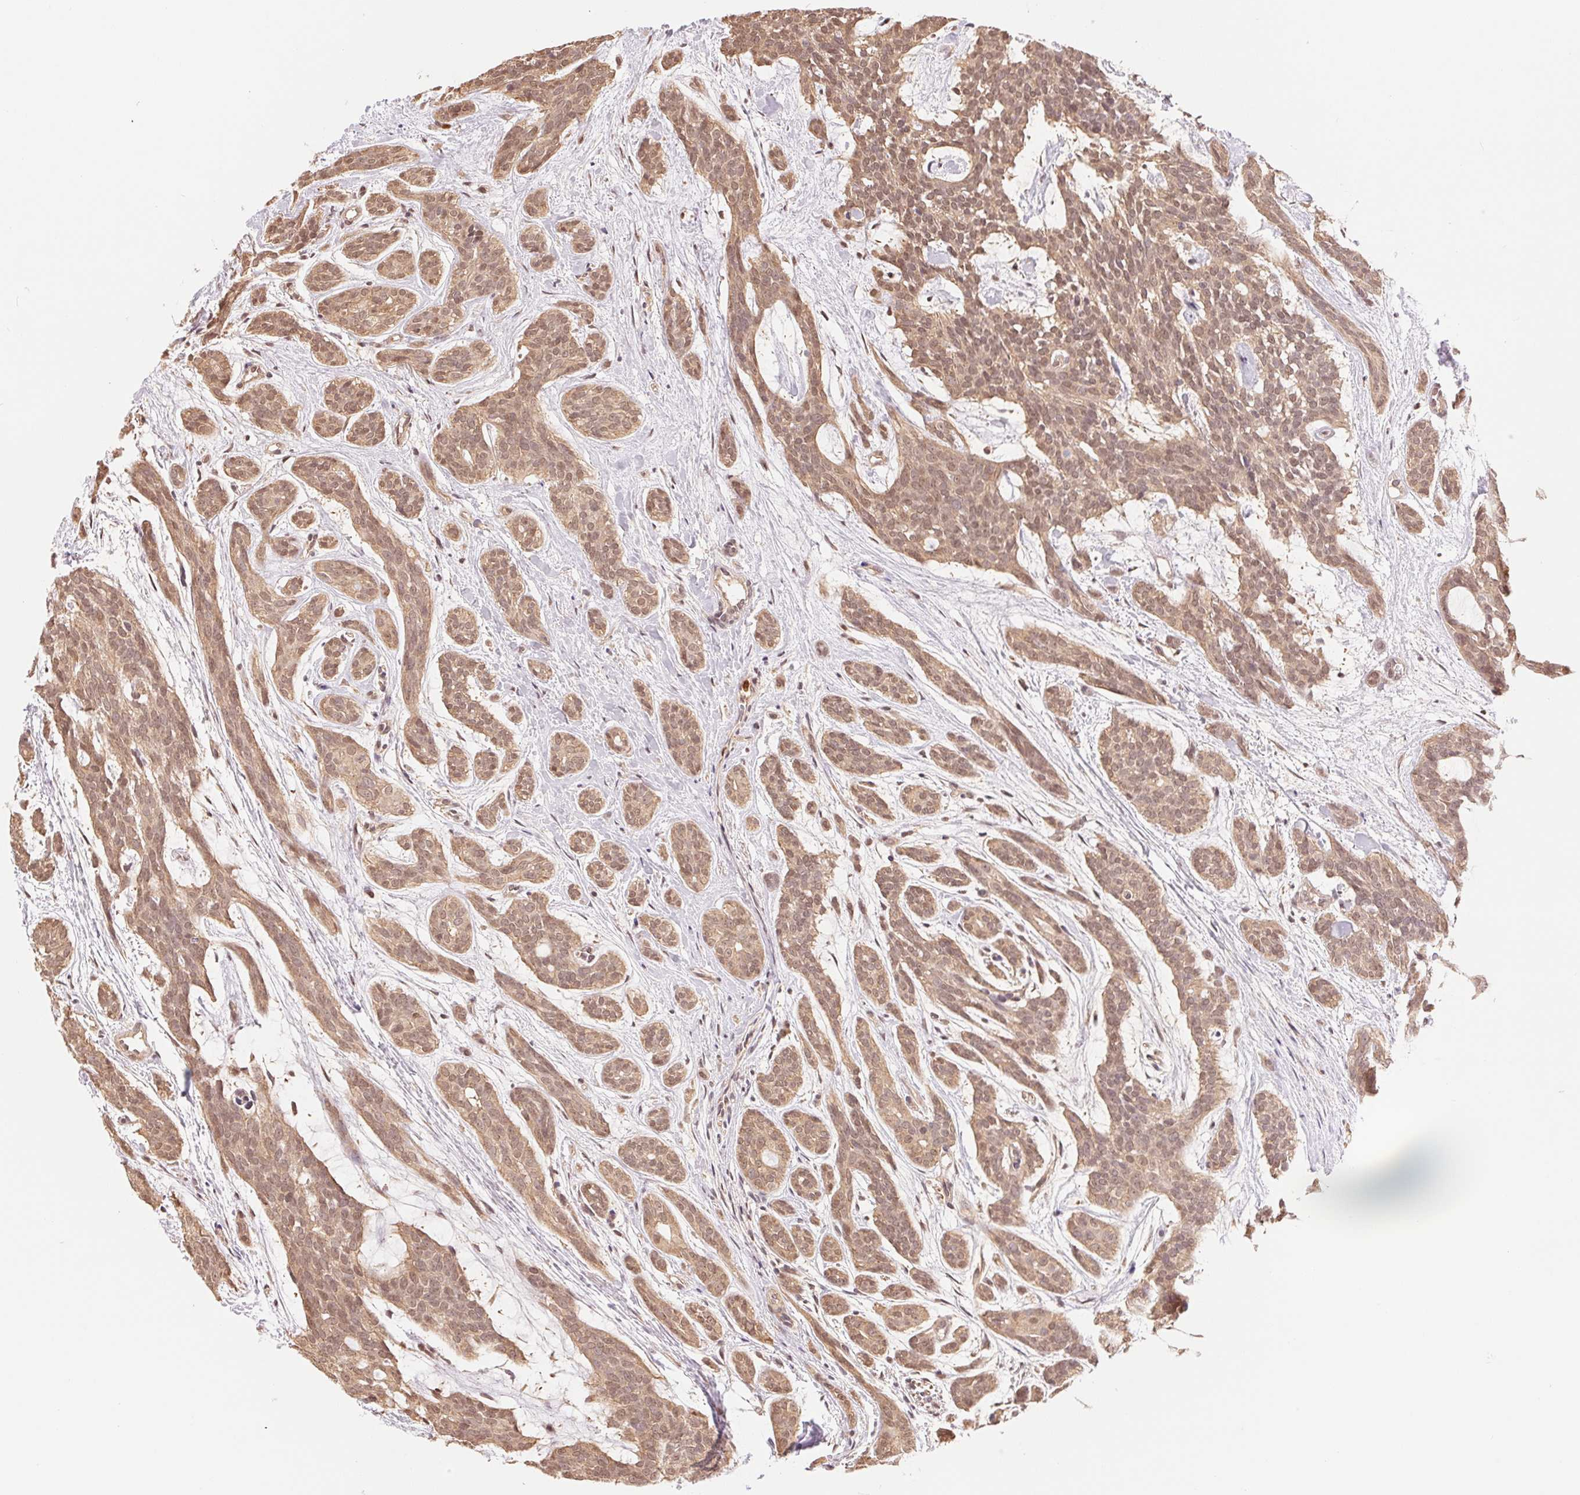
{"staining": {"intensity": "moderate", "quantity": ">75%", "location": "cytoplasmic/membranous,nuclear"}, "tissue": "head and neck cancer", "cell_type": "Tumor cells", "image_type": "cancer", "snomed": [{"axis": "morphology", "description": "Adenocarcinoma, NOS"}, {"axis": "topography", "description": "Head-Neck"}], "caption": "The histopathology image displays a brown stain indicating the presence of a protein in the cytoplasmic/membranous and nuclear of tumor cells in adenocarcinoma (head and neck).", "gene": "CDC123", "patient": {"sex": "male", "age": 66}}